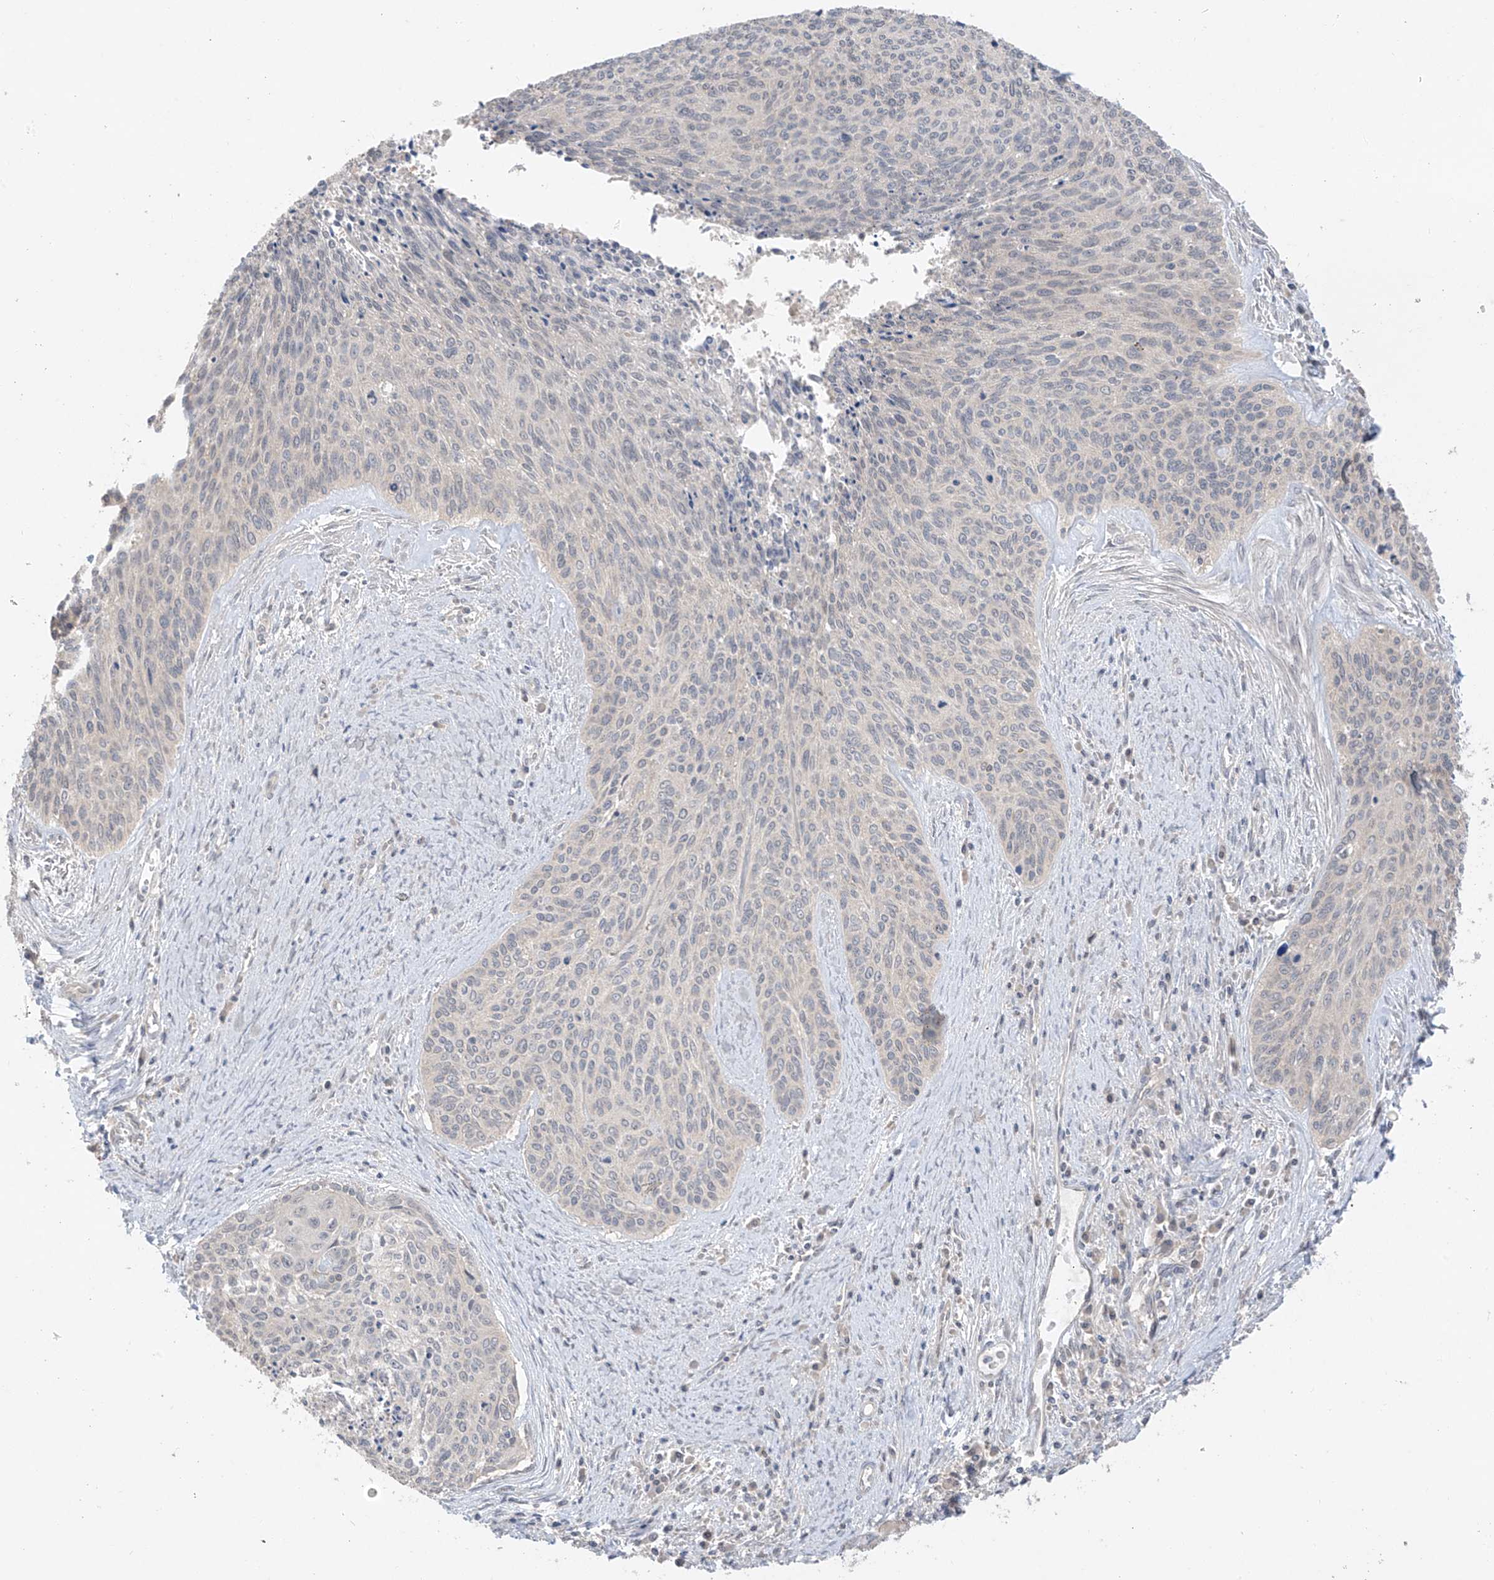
{"staining": {"intensity": "negative", "quantity": "none", "location": "none"}, "tissue": "cervical cancer", "cell_type": "Tumor cells", "image_type": "cancer", "snomed": [{"axis": "morphology", "description": "Squamous cell carcinoma, NOS"}, {"axis": "topography", "description": "Cervix"}], "caption": "Tumor cells are negative for brown protein staining in cervical cancer.", "gene": "ANGEL2", "patient": {"sex": "female", "age": 55}}